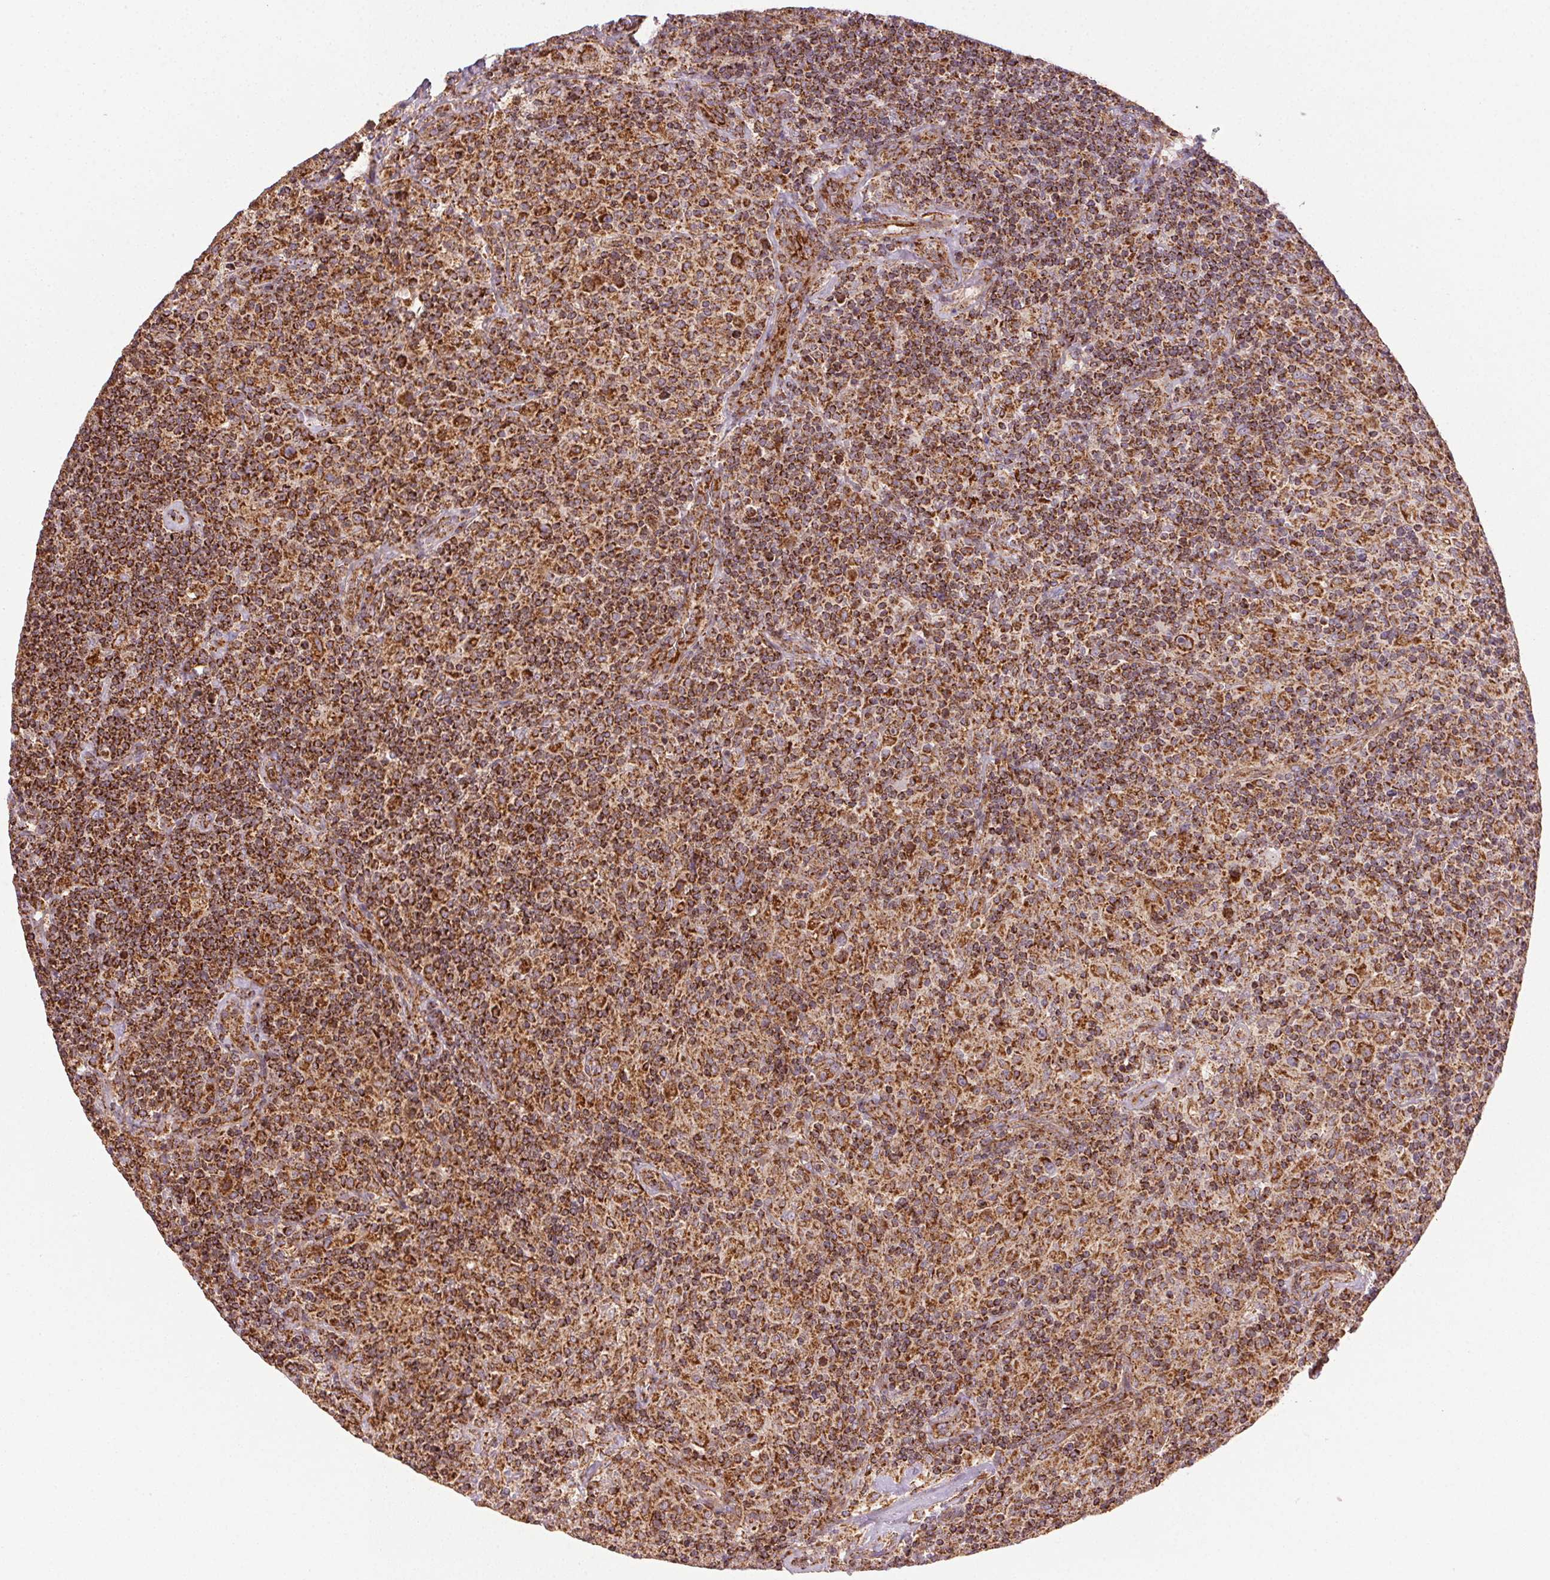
{"staining": {"intensity": "strong", "quantity": ">75%", "location": "cytoplasmic/membranous"}, "tissue": "lymphoma", "cell_type": "Tumor cells", "image_type": "cancer", "snomed": [{"axis": "morphology", "description": "Hodgkin's disease, NOS"}, {"axis": "topography", "description": "Lymph node"}], "caption": "Tumor cells show strong cytoplasmic/membranous expression in approximately >75% of cells in lymphoma.", "gene": "CLPB", "patient": {"sex": "male", "age": 70}}